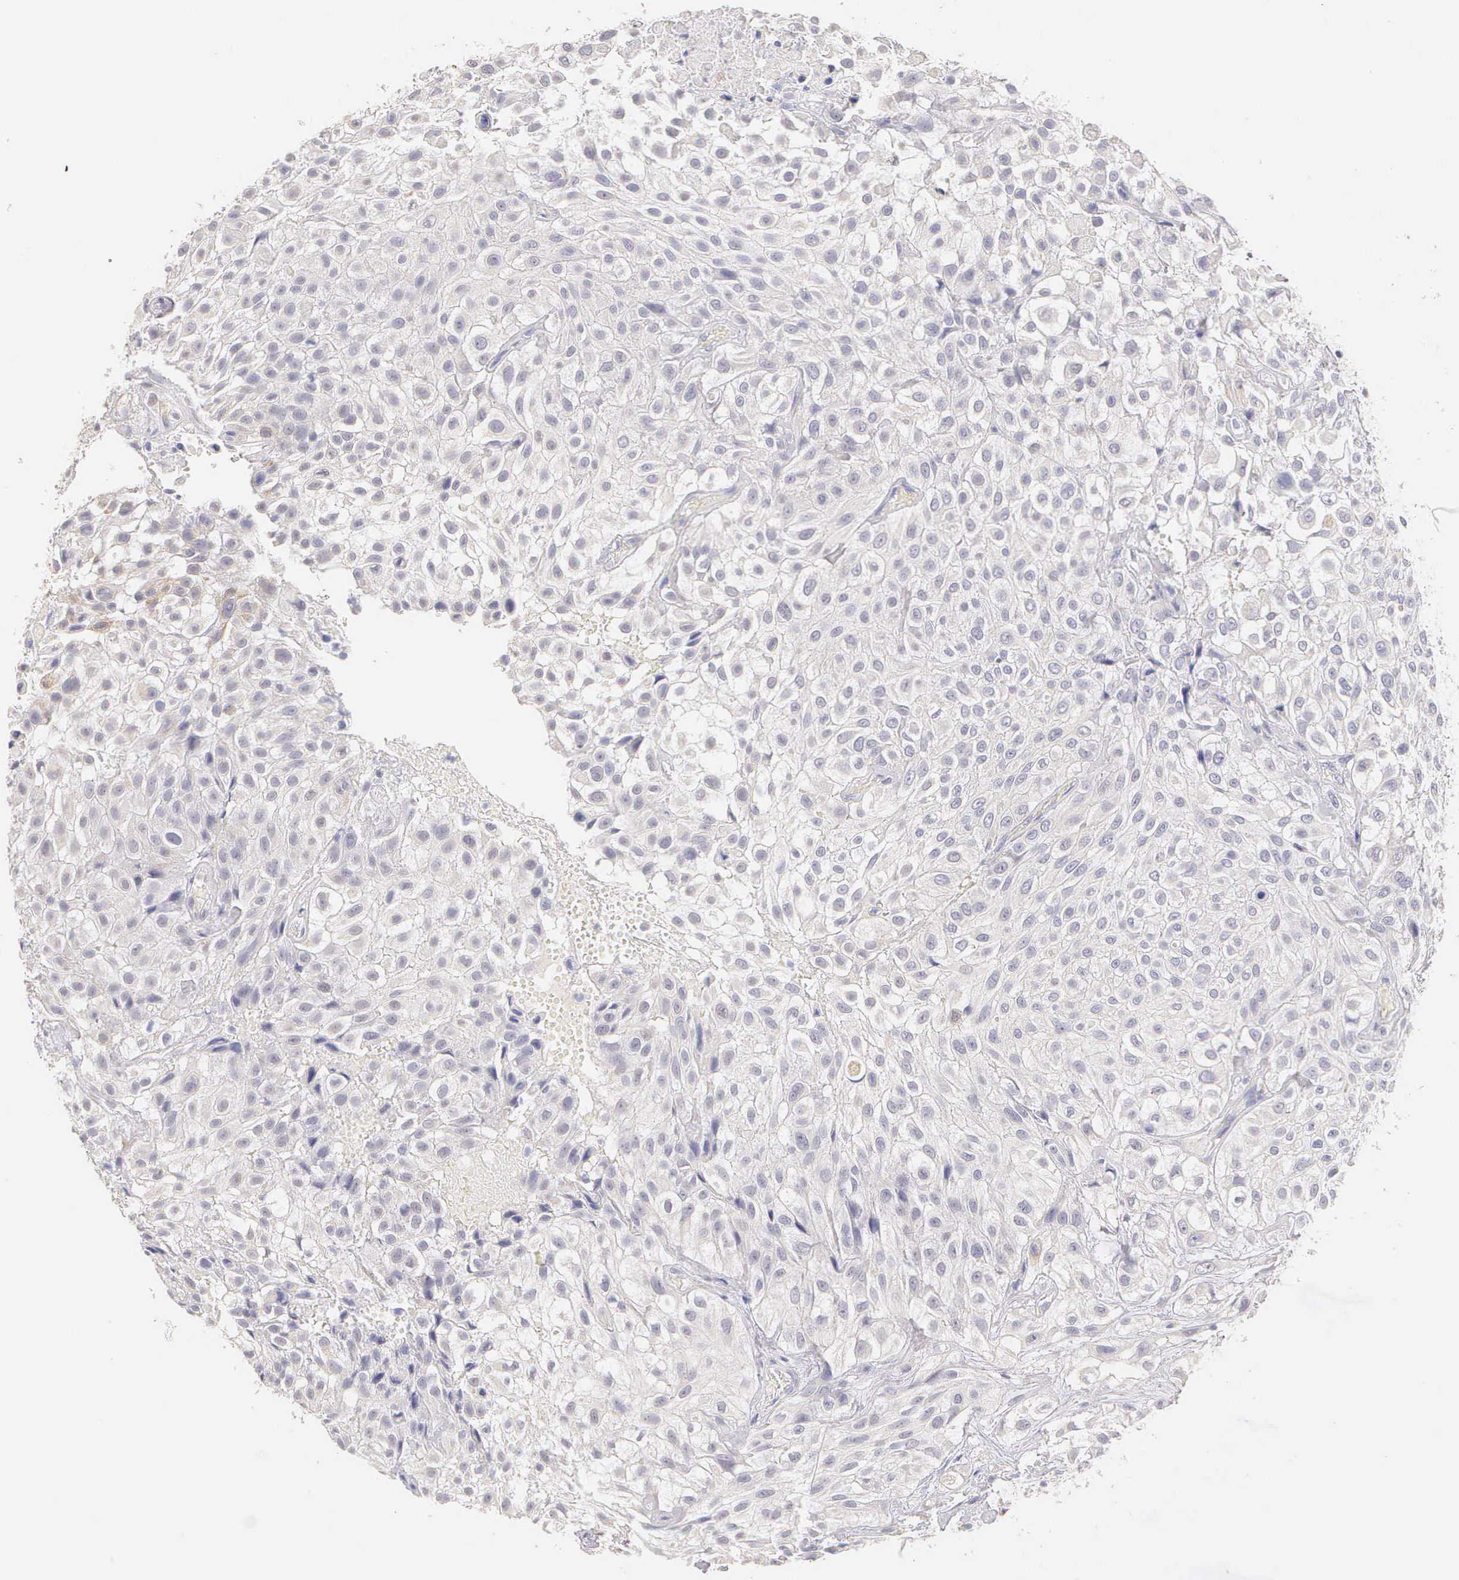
{"staining": {"intensity": "weak", "quantity": "<25%", "location": "cytoplasmic/membranous"}, "tissue": "urothelial cancer", "cell_type": "Tumor cells", "image_type": "cancer", "snomed": [{"axis": "morphology", "description": "Urothelial carcinoma, High grade"}, {"axis": "topography", "description": "Urinary bladder"}], "caption": "Image shows no significant protein staining in tumor cells of urothelial cancer.", "gene": "ESR1", "patient": {"sex": "male", "age": 56}}